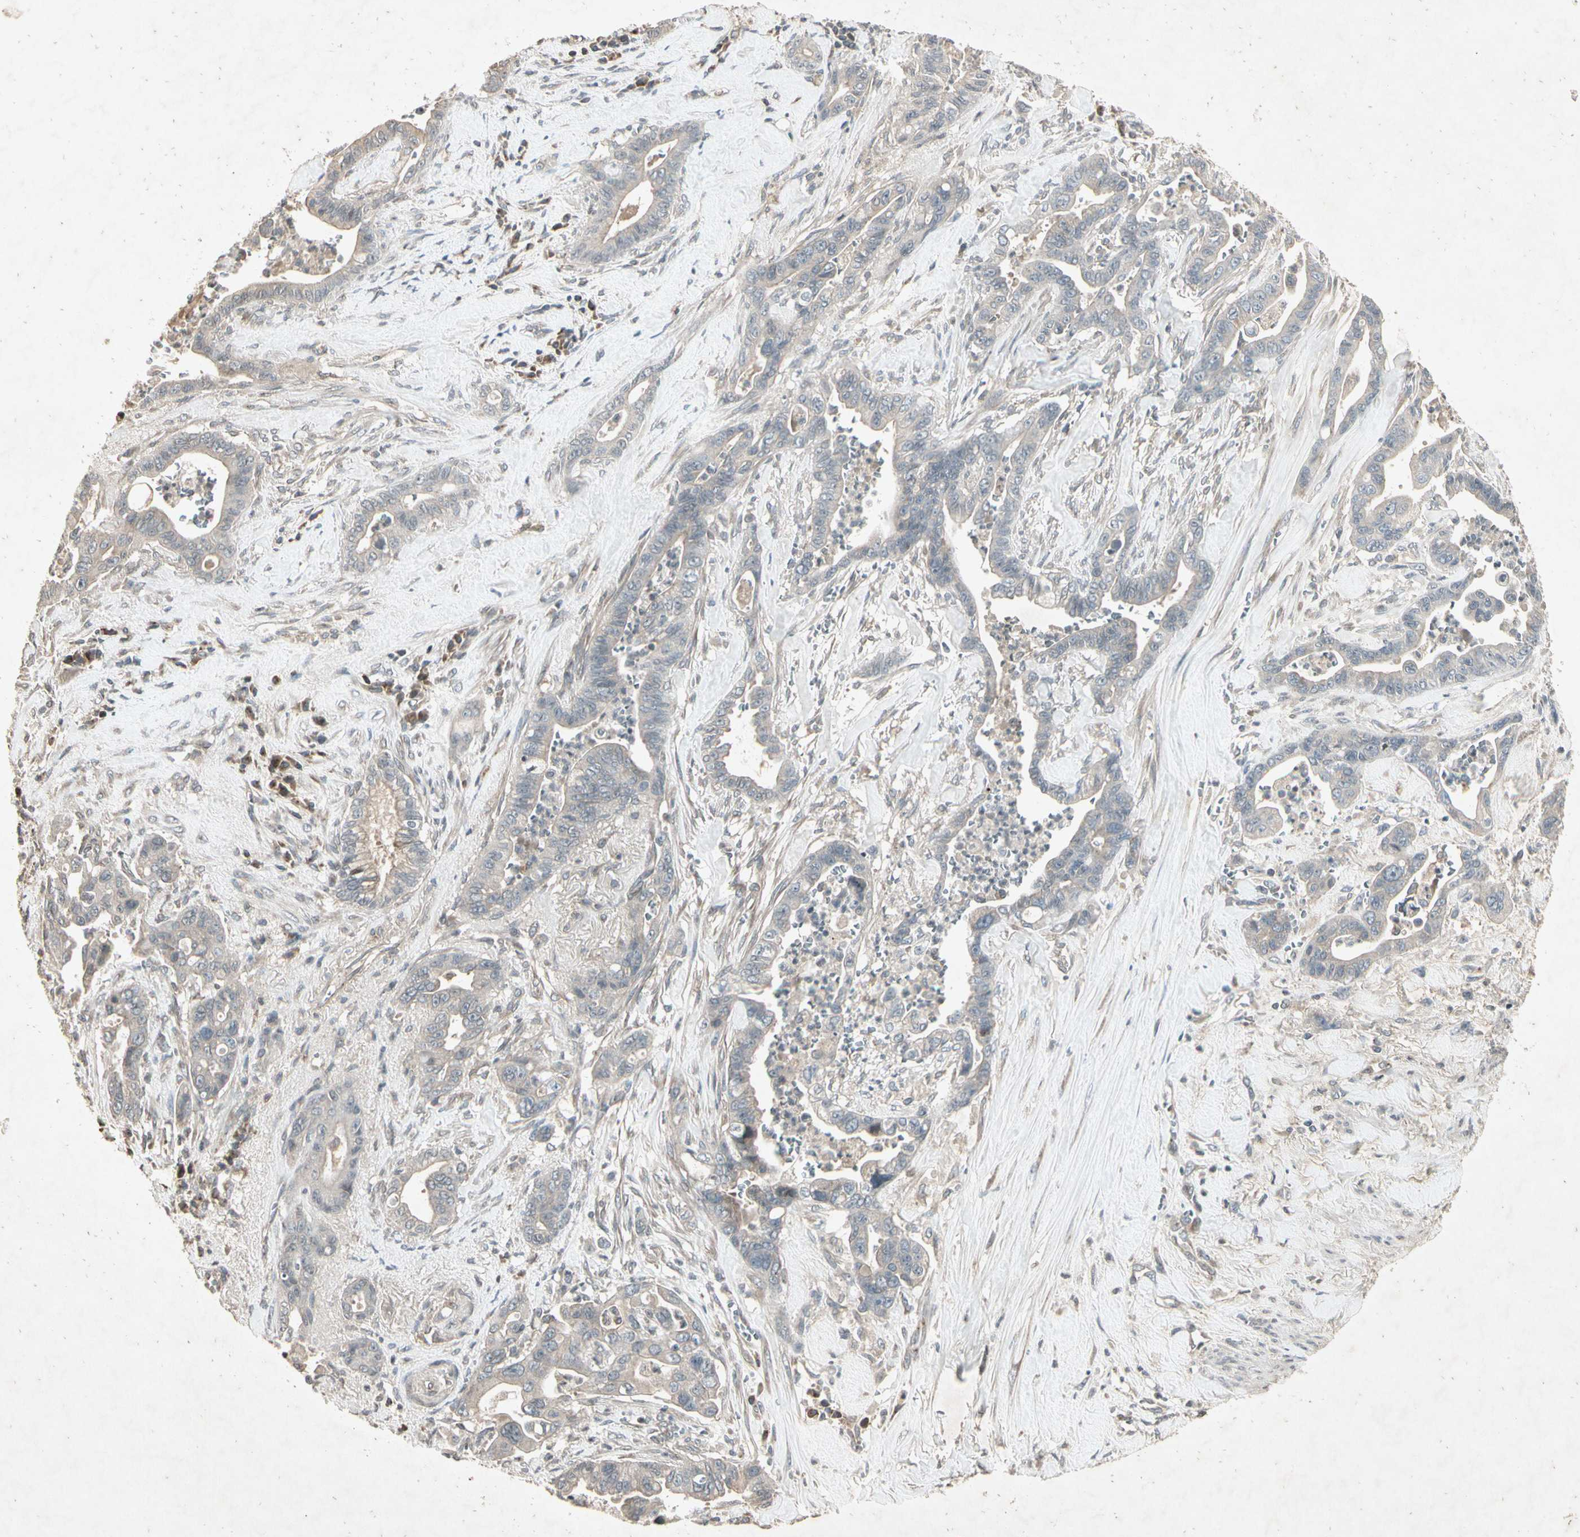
{"staining": {"intensity": "weak", "quantity": ">75%", "location": "cytoplasmic/membranous"}, "tissue": "pancreatic cancer", "cell_type": "Tumor cells", "image_type": "cancer", "snomed": [{"axis": "morphology", "description": "Adenocarcinoma, NOS"}, {"axis": "topography", "description": "Pancreas"}], "caption": "A high-resolution photomicrograph shows immunohistochemistry staining of pancreatic cancer, which demonstrates weak cytoplasmic/membranous positivity in about >75% of tumor cells.", "gene": "TEK", "patient": {"sex": "male", "age": 70}}